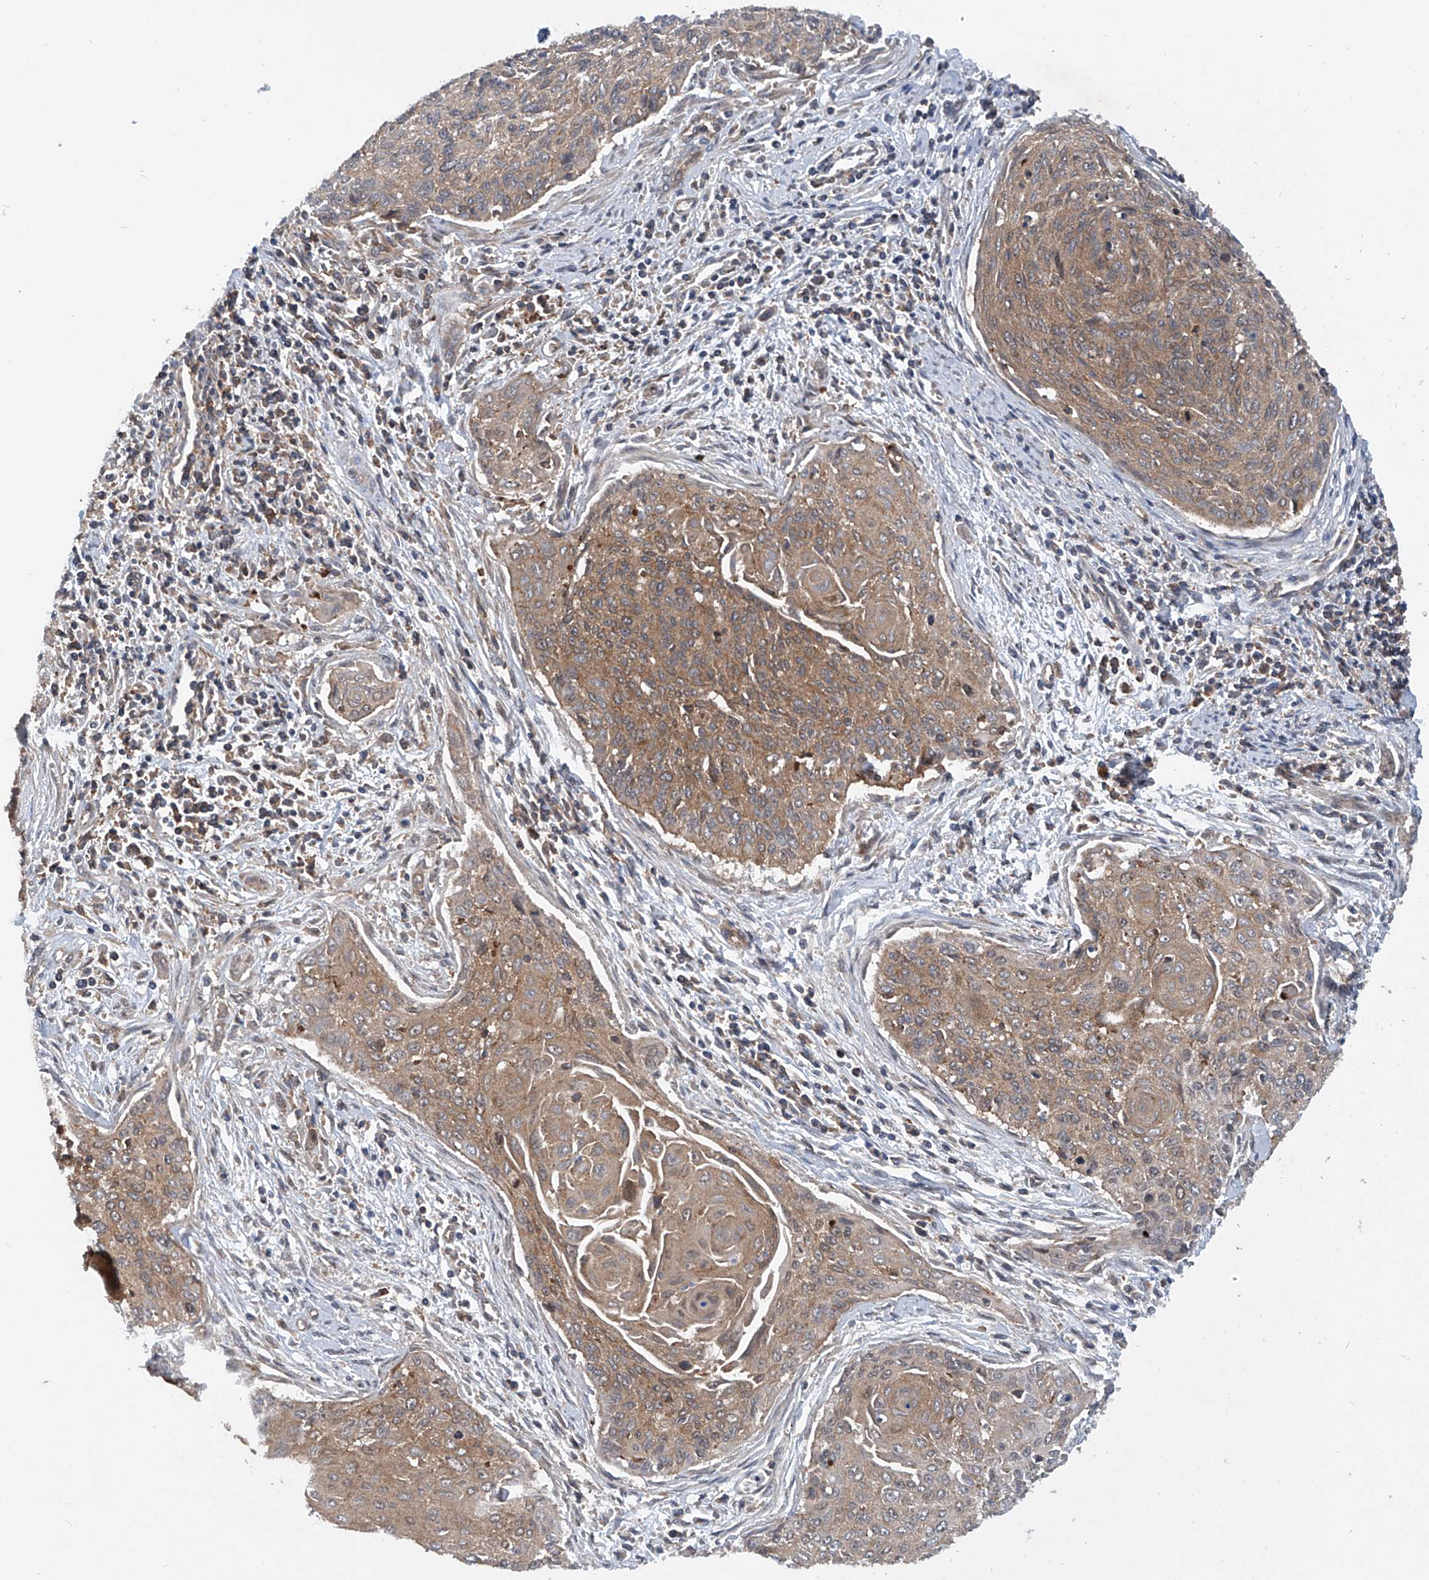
{"staining": {"intensity": "moderate", "quantity": ">75%", "location": "cytoplasmic/membranous"}, "tissue": "cervical cancer", "cell_type": "Tumor cells", "image_type": "cancer", "snomed": [{"axis": "morphology", "description": "Squamous cell carcinoma, NOS"}, {"axis": "topography", "description": "Cervix"}], "caption": "Immunohistochemistry of squamous cell carcinoma (cervical) displays medium levels of moderate cytoplasmic/membranous positivity in approximately >75% of tumor cells. Nuclei are stained in blue.", "gene": "SMAP1", "patient": {"sex": "female", "age": 55}}